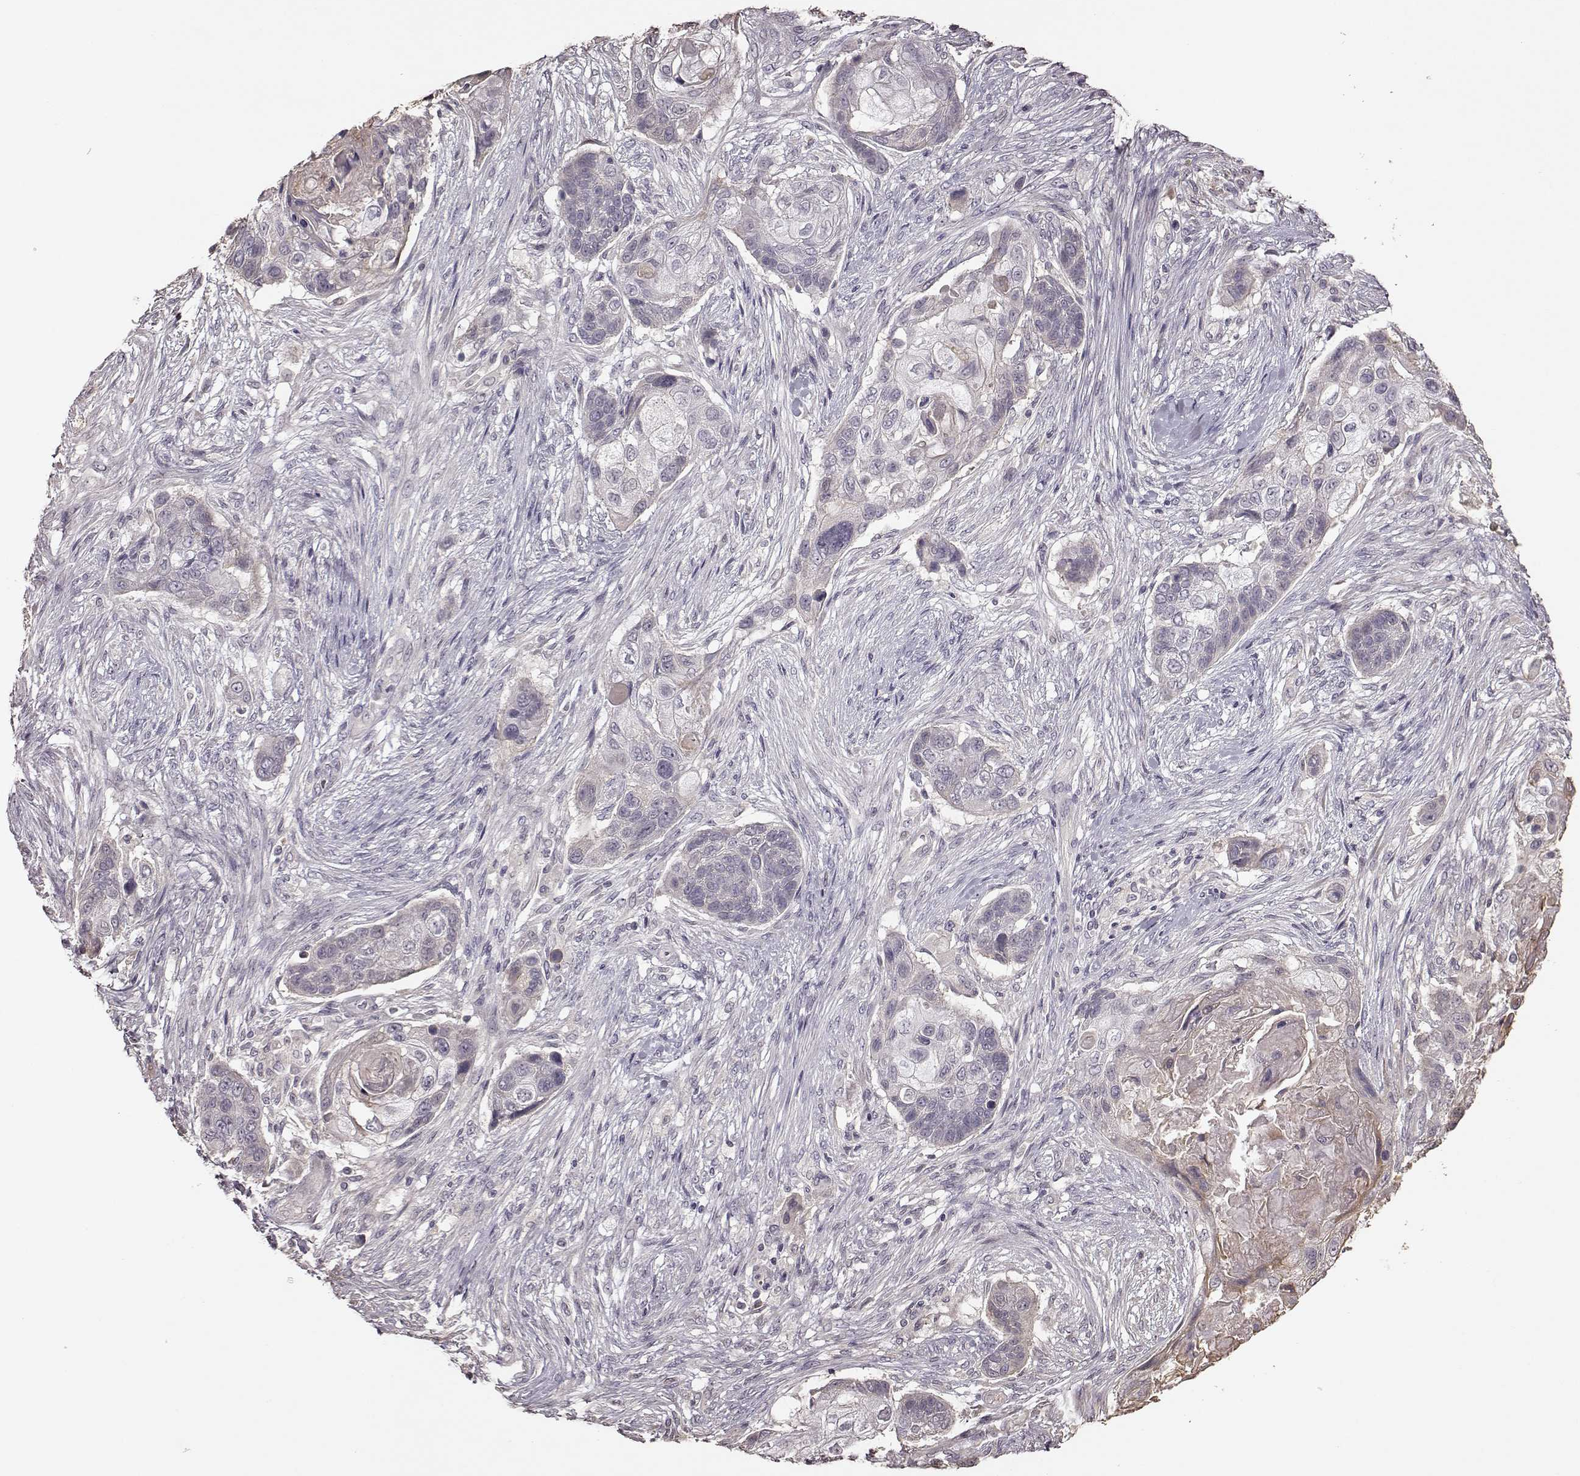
{"staining": {"intensity": "negative", "quantity": "none", "location": "none"}, "tissue": "lung cancer", "cell_type": "Tumor cells", "image_type": "cancer", "snomed": [{"axis": "morphology", "description": "Squamous cell carcinoma, NOS"}, {"axis": "topography", "description": "Lung"}], "caption": "DAB (3,3'-diaminobenzidine) immunohistochemical staining of human lung squamous cell carcinoma exhibits no significant positivity in tumor cells.", "gene": "CRB1", "patient": {"sex": "male", "age": 69}}